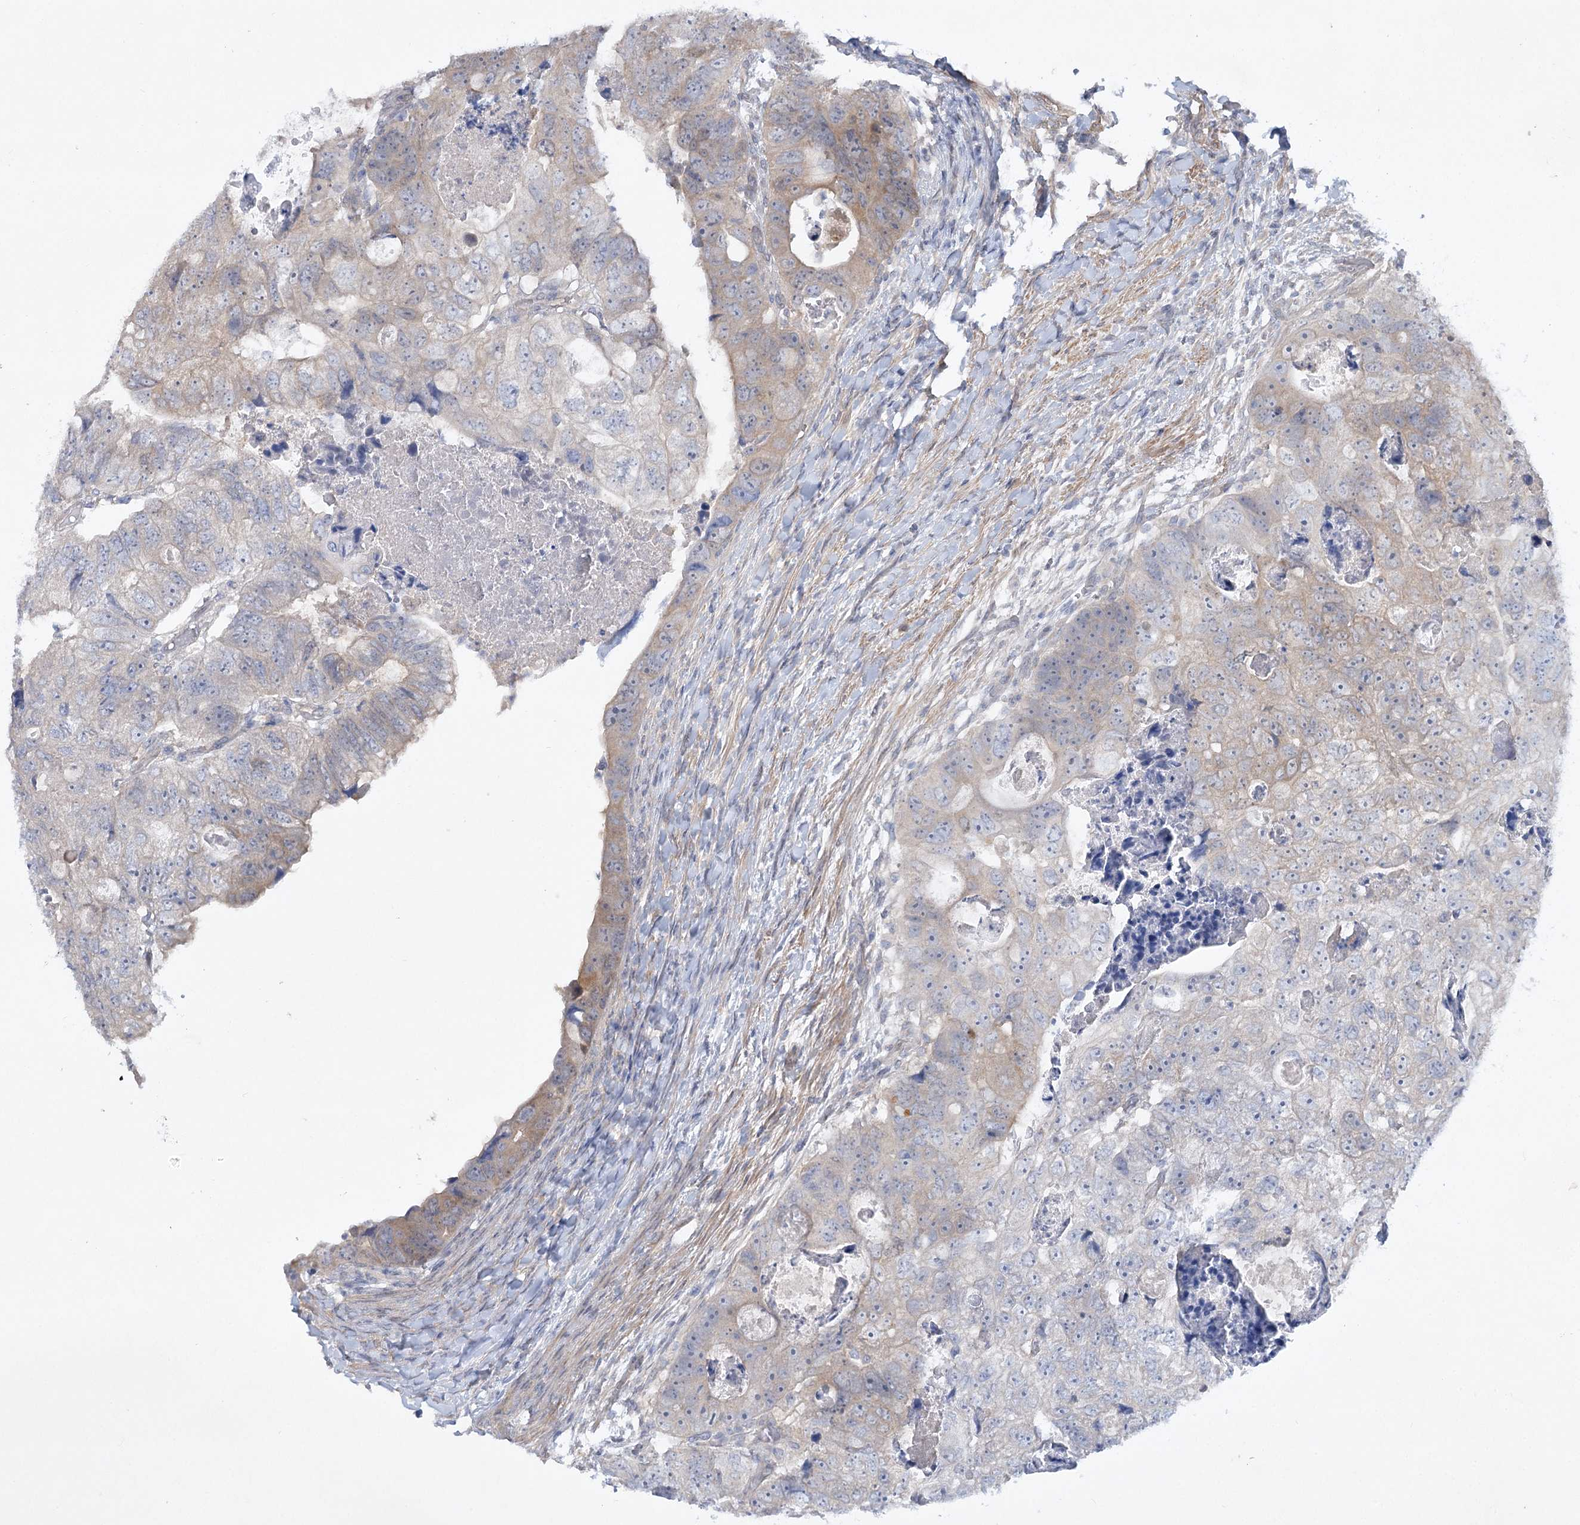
{"staining": {"intensity": "weak", "quantity": "<25%", "location": "cytoplasmic/membranous"}, "tissue": "colorectal cancer", "cell_type": "Tumor cells", "image_type": "cancer", "snomed": [{"axis": "morphology", "description": "Adenocarcinoma, NOS"}, {"axis": "topography", "description": "Rectum"}], "caption": "Histopathology image shows no significant protein expression in tumor cells of colorectal cancer (adenocarcinoma).", "gene": "AAMDC", "patient": {"sex": "male", "age": 59}}